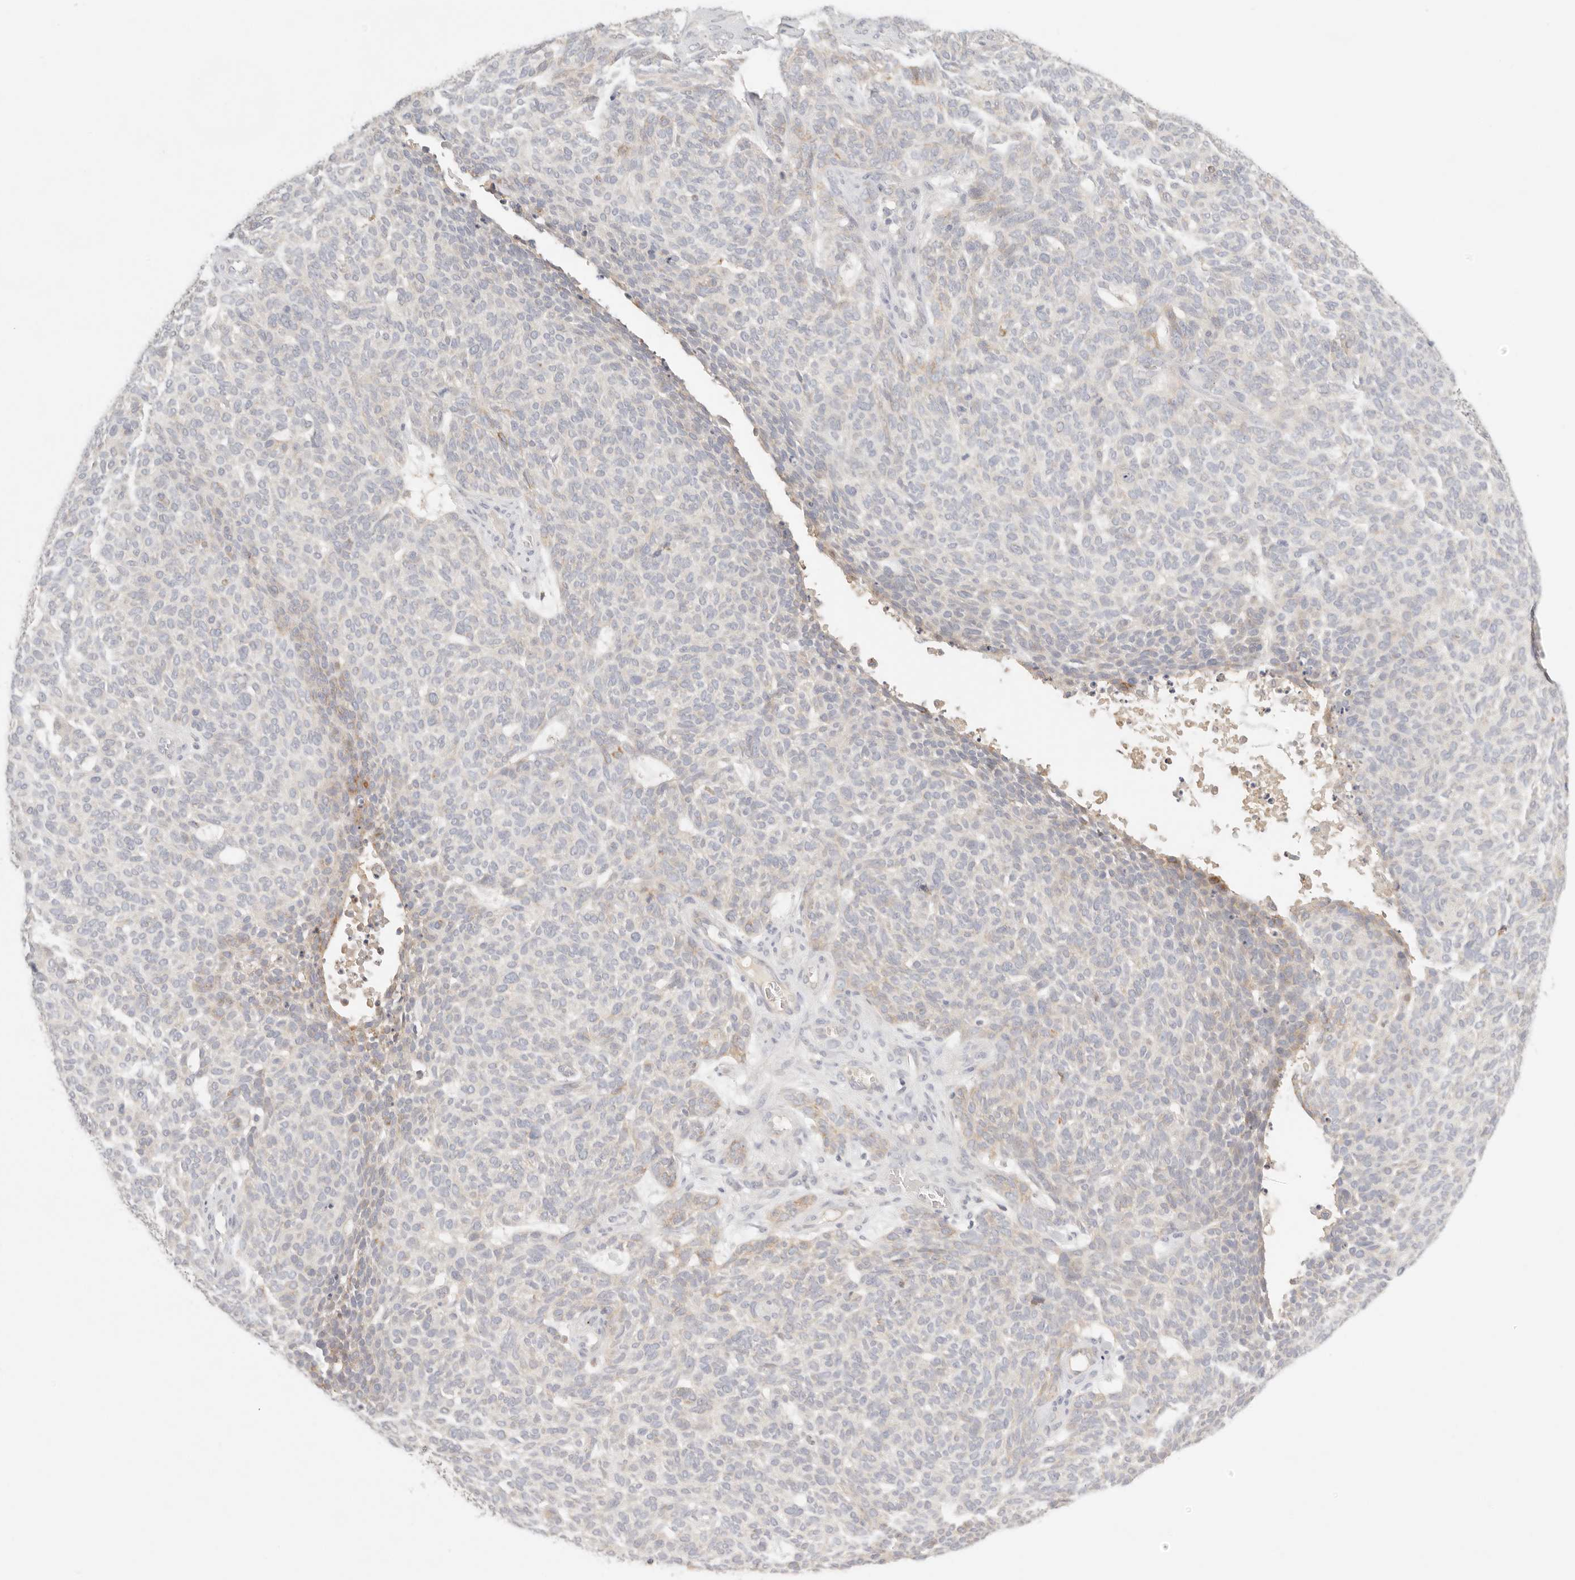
{"staining": {"intensity": "weak", "quantity": "<25%", "location": "cytoplasmic/membranous"}, "tissue": "skin cancer", "cell_type": "Tumor cells", "image_type": "cancer", "snomed": [{"axis": "morphology", "description": "Squamous cell carcinoma, NOS"}, {"axis": "topography", "description": "Skin"}], "caption": "Immunohistochemical staining of human squamous cell carcinoma (skin) shows no significant expression in tumor cells.", "gene": "CEP120", "patient": {"sex": "female", "age": 90}}